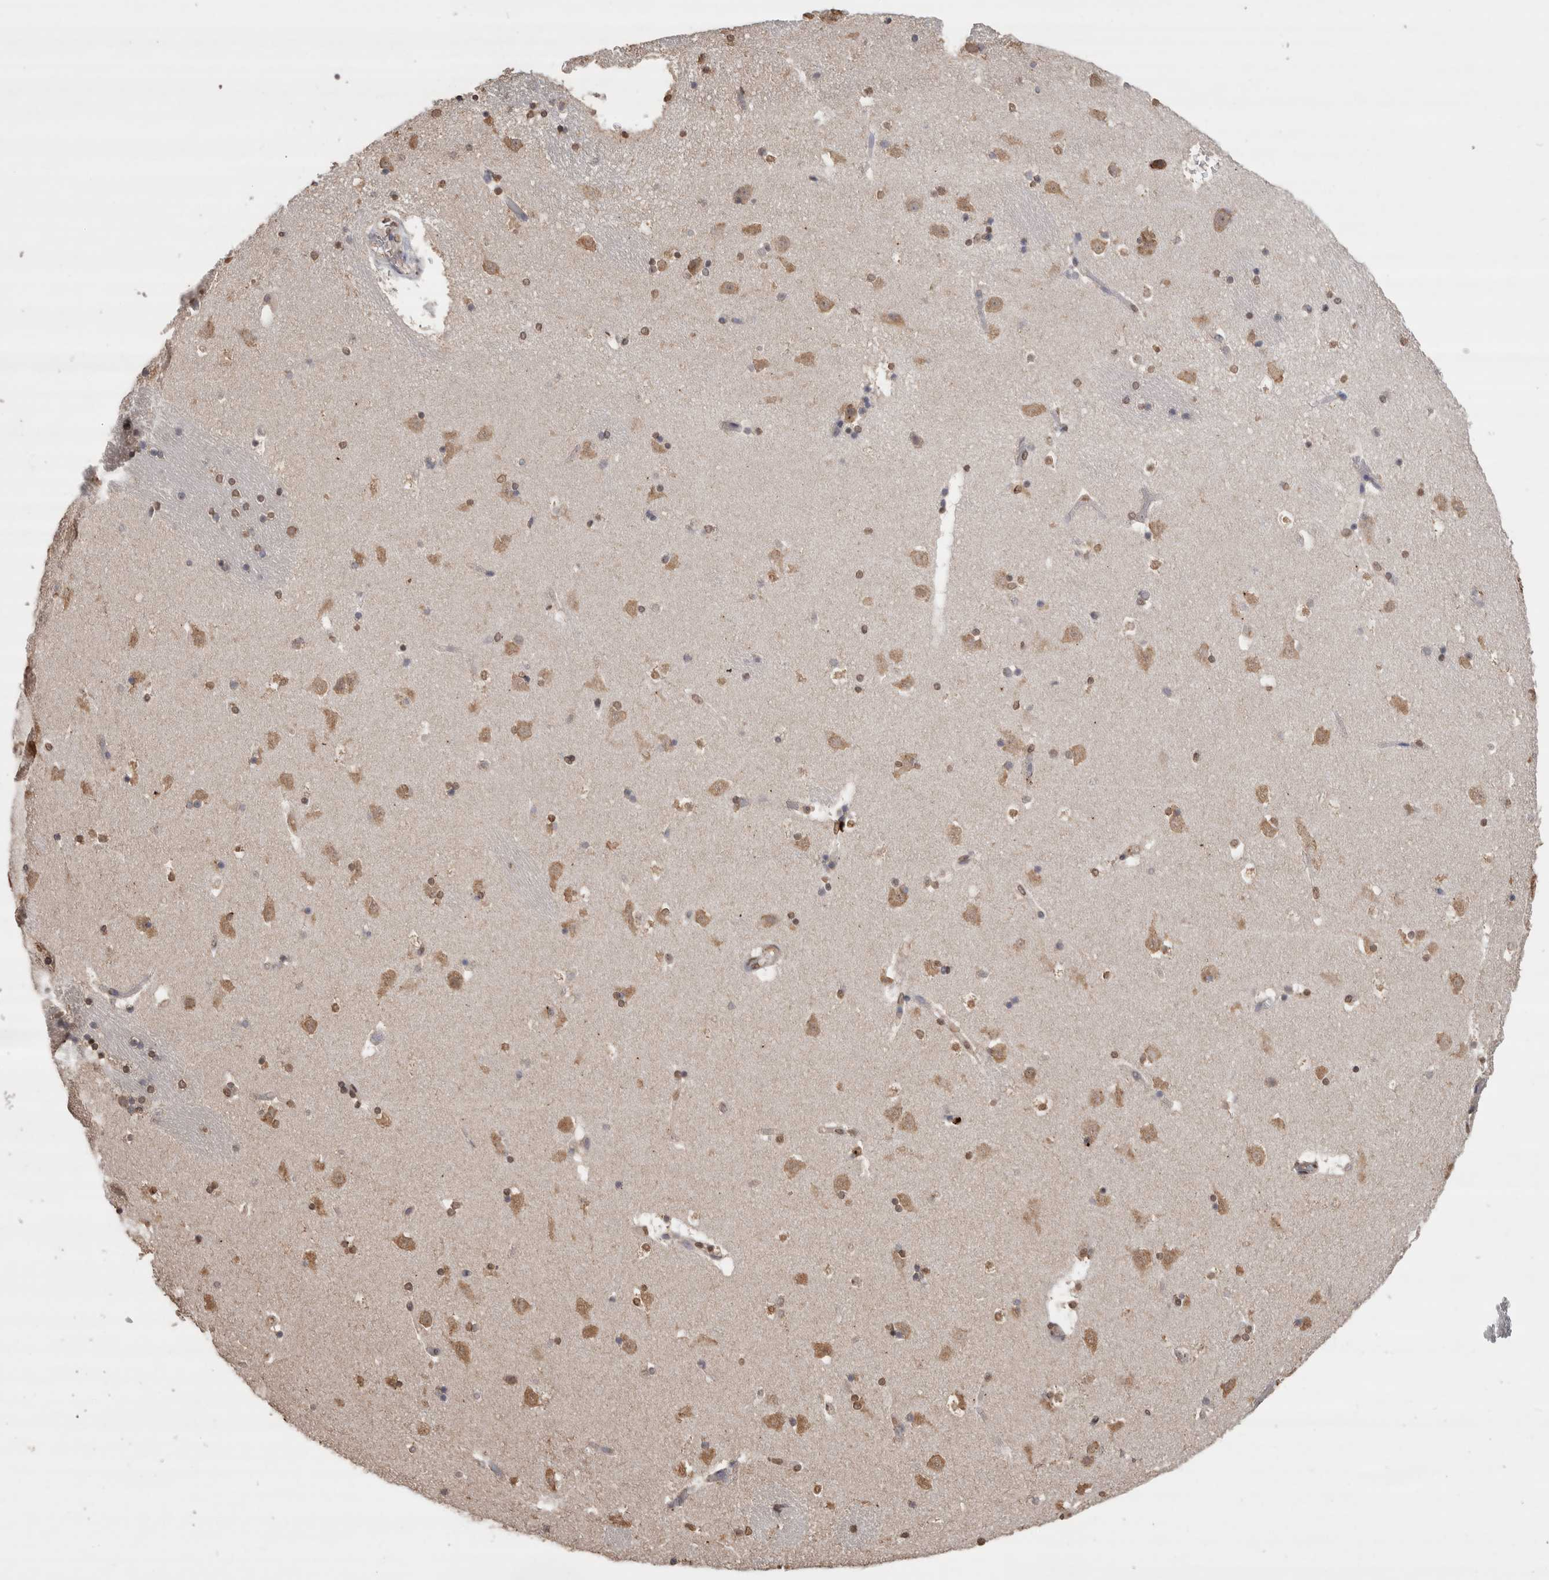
{"staining": {"intensity": "moderate", "quantity": "25%-75%", "location": "cytoplasmic/membranous,nuclear"}, "tissue": "caudate", "cell_type": "Glial cells", "image_type": "normal", "snomed": [{"axis": "morphology", "description": "Normal tissue, NOS"}, {"axis": "topography", "description": "Lateral ventricle wall"}], "caption": "Immunohistochemistry (IHC) (DAB (3,3'-diaminobenzidine)) staining of benign human caudate displays moderate cytoplasmic/membranous,nuclear protein staining in about 25%-75% of glial cells. Ihc stains the protein of interest in brown and the nuclei are stained blue.", "gene": "CRELD2", "patient": {"sex": "male", "age": 45}}